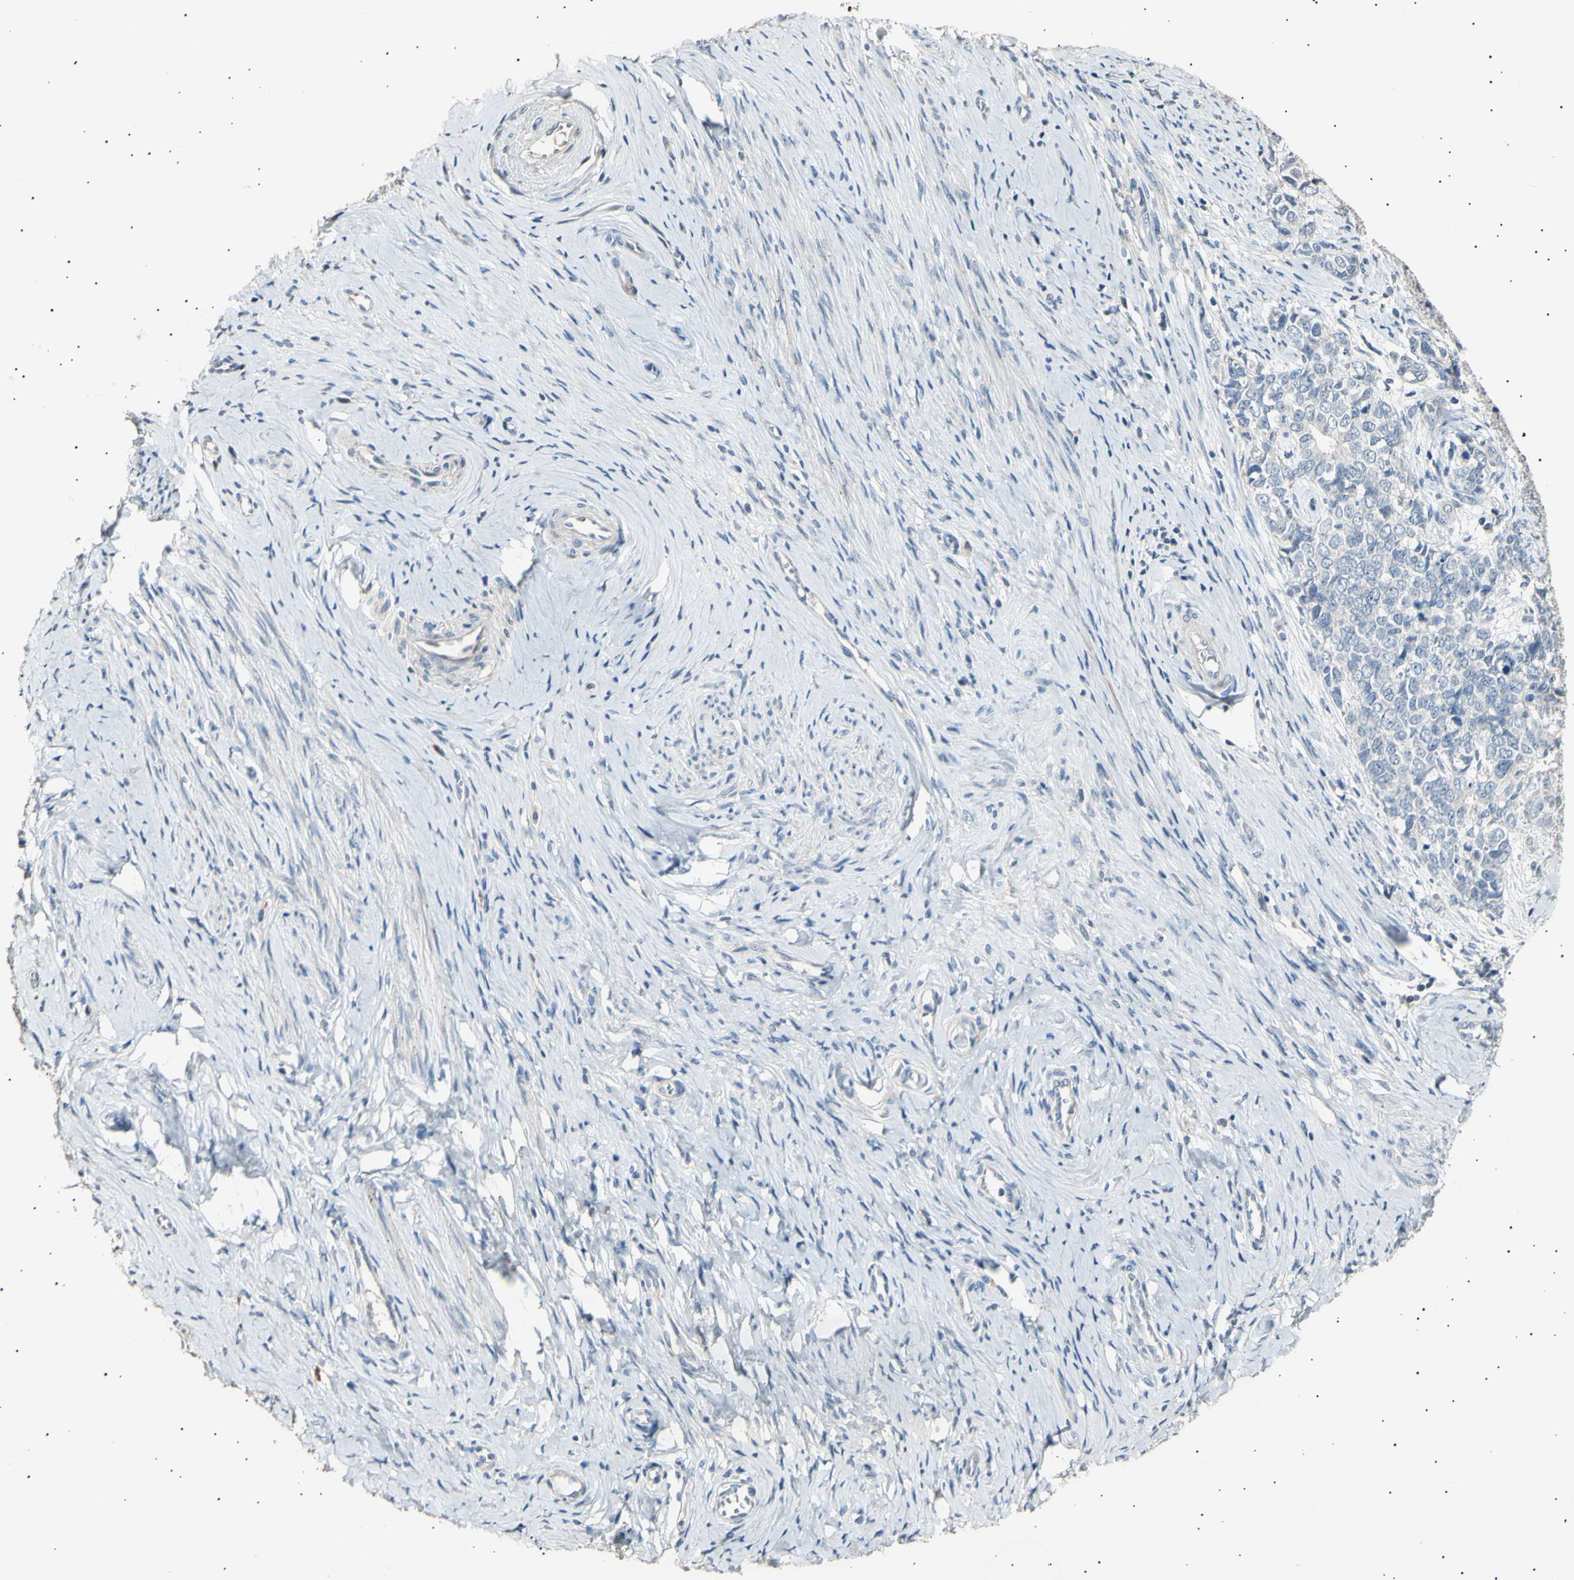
{"staining": {"intensity": "negative", "quantity": "none", "location": "none"}, "tissue": "cervical cancer", "cell_type": "Tumor cells", "image_type": "cancer", "snomed": [{"axis": "morphology", "description": "Squamous cell carcinoma, NOS"}, {"axis": "topography", "description": "Cervix"}], "caption": "Immunohistochemistry (IHC) micrograph of neoplastic tissue: human cervical cancer (squamous cell carcinoma) stained with DAB exhibits no significant protein positivity in tumor cells.", "gene": "LDLR", "patient": {"sex": "female", "age": 63}}